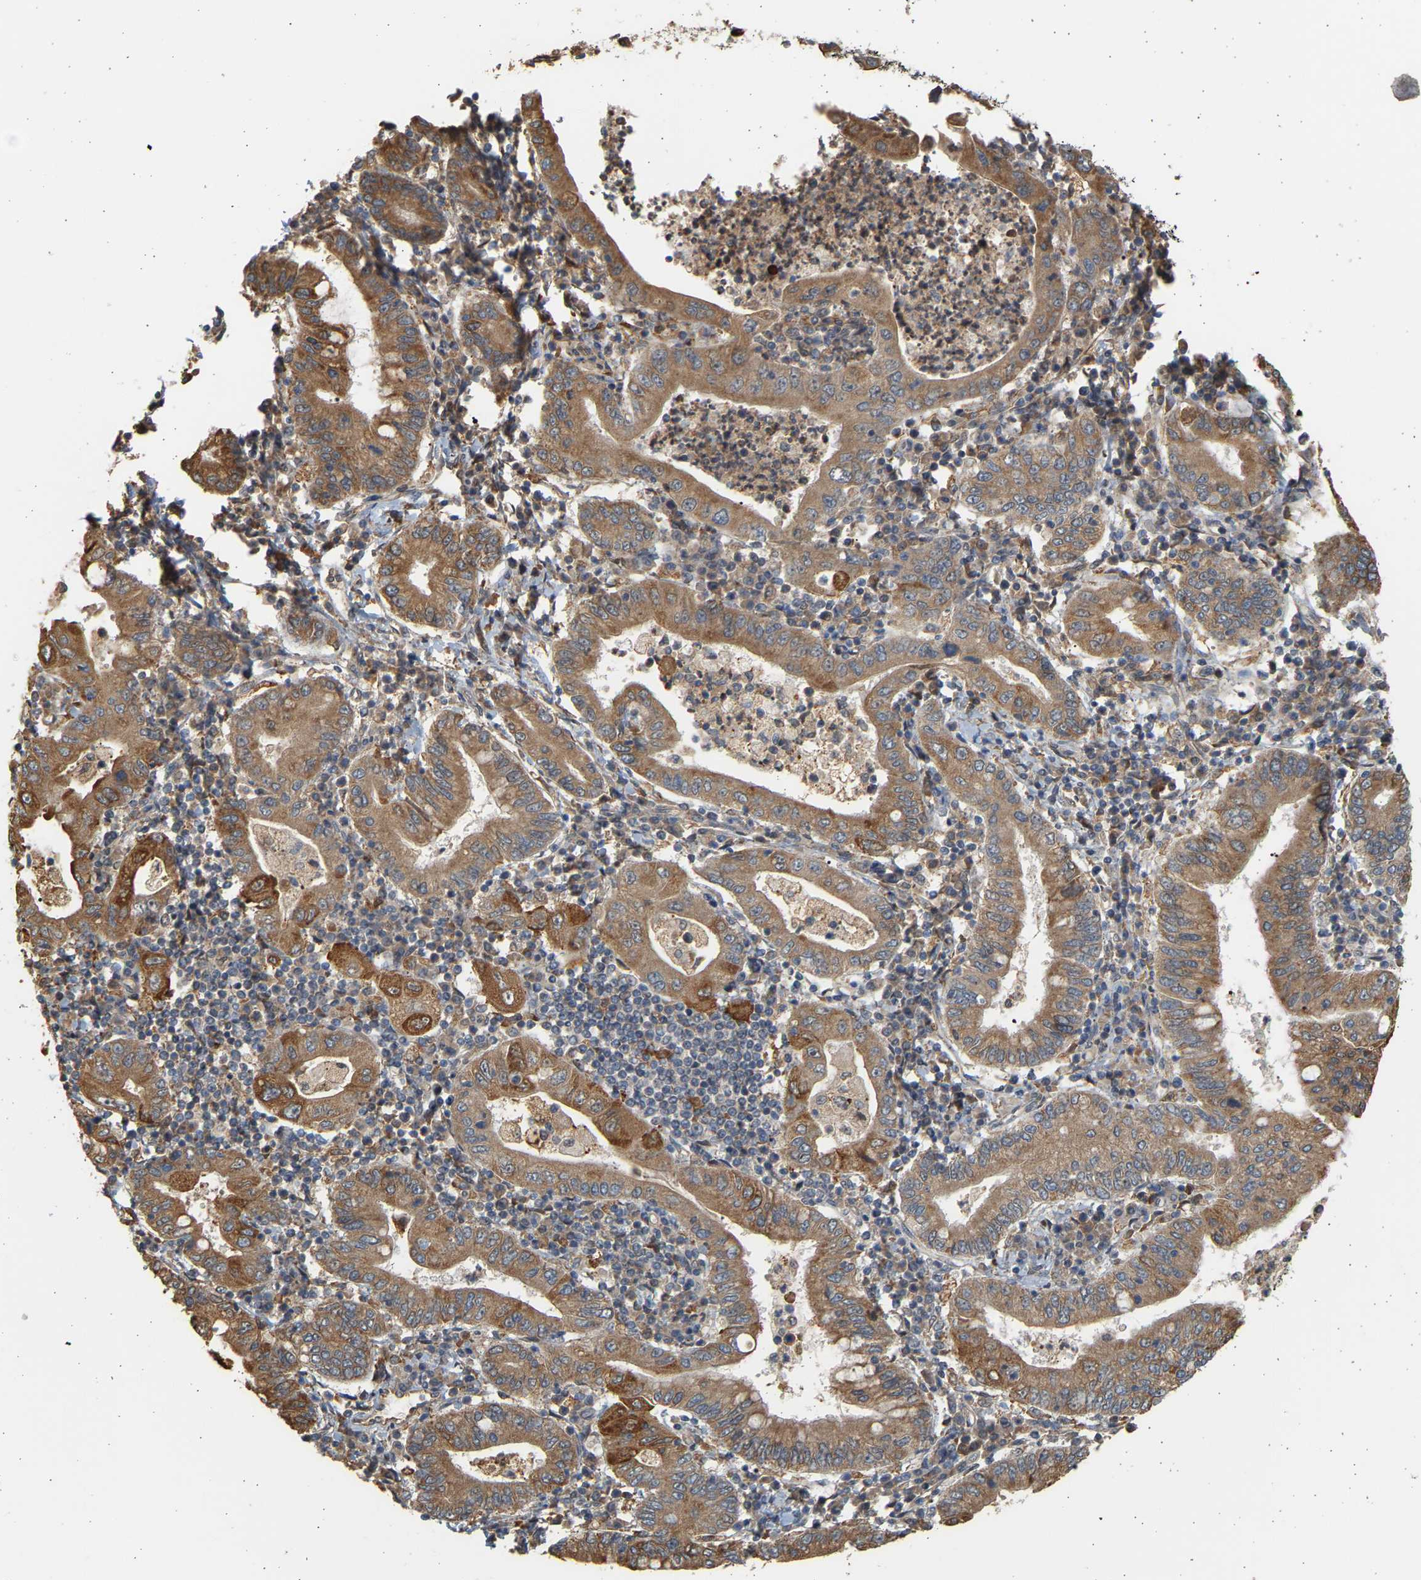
{"staining": {"intensity": "moderate", "quantity": ">75%", "location": "cytoplasmic/membranous"}, "tissue": "stomach cancer", "cell_type": "Tumor cells", "image_type": "cancer", "snomed": [{"axis": "morphology", "description": "Normal tissue, NOS"}, {"axis": "morphology", "description": "Adenocarcinoma, NOS"}, {"axis": "topography", "description": "Esophagus"}, {"axis": "topography", "description": "Stomach, upper"}, {"axis": "topography", "description": "Peripheral nerve tissue"}], "caption": "Immunohistochemistry (IHC) micrograph of stomach adenocarcinoma stained for a protein (brown), which shows medium levels of moderate cytoplasmic/membranous expression in about >75% of tumor cells.", "gene": "B4GALT6", "patient": {"sex": "male", "age": 62}}